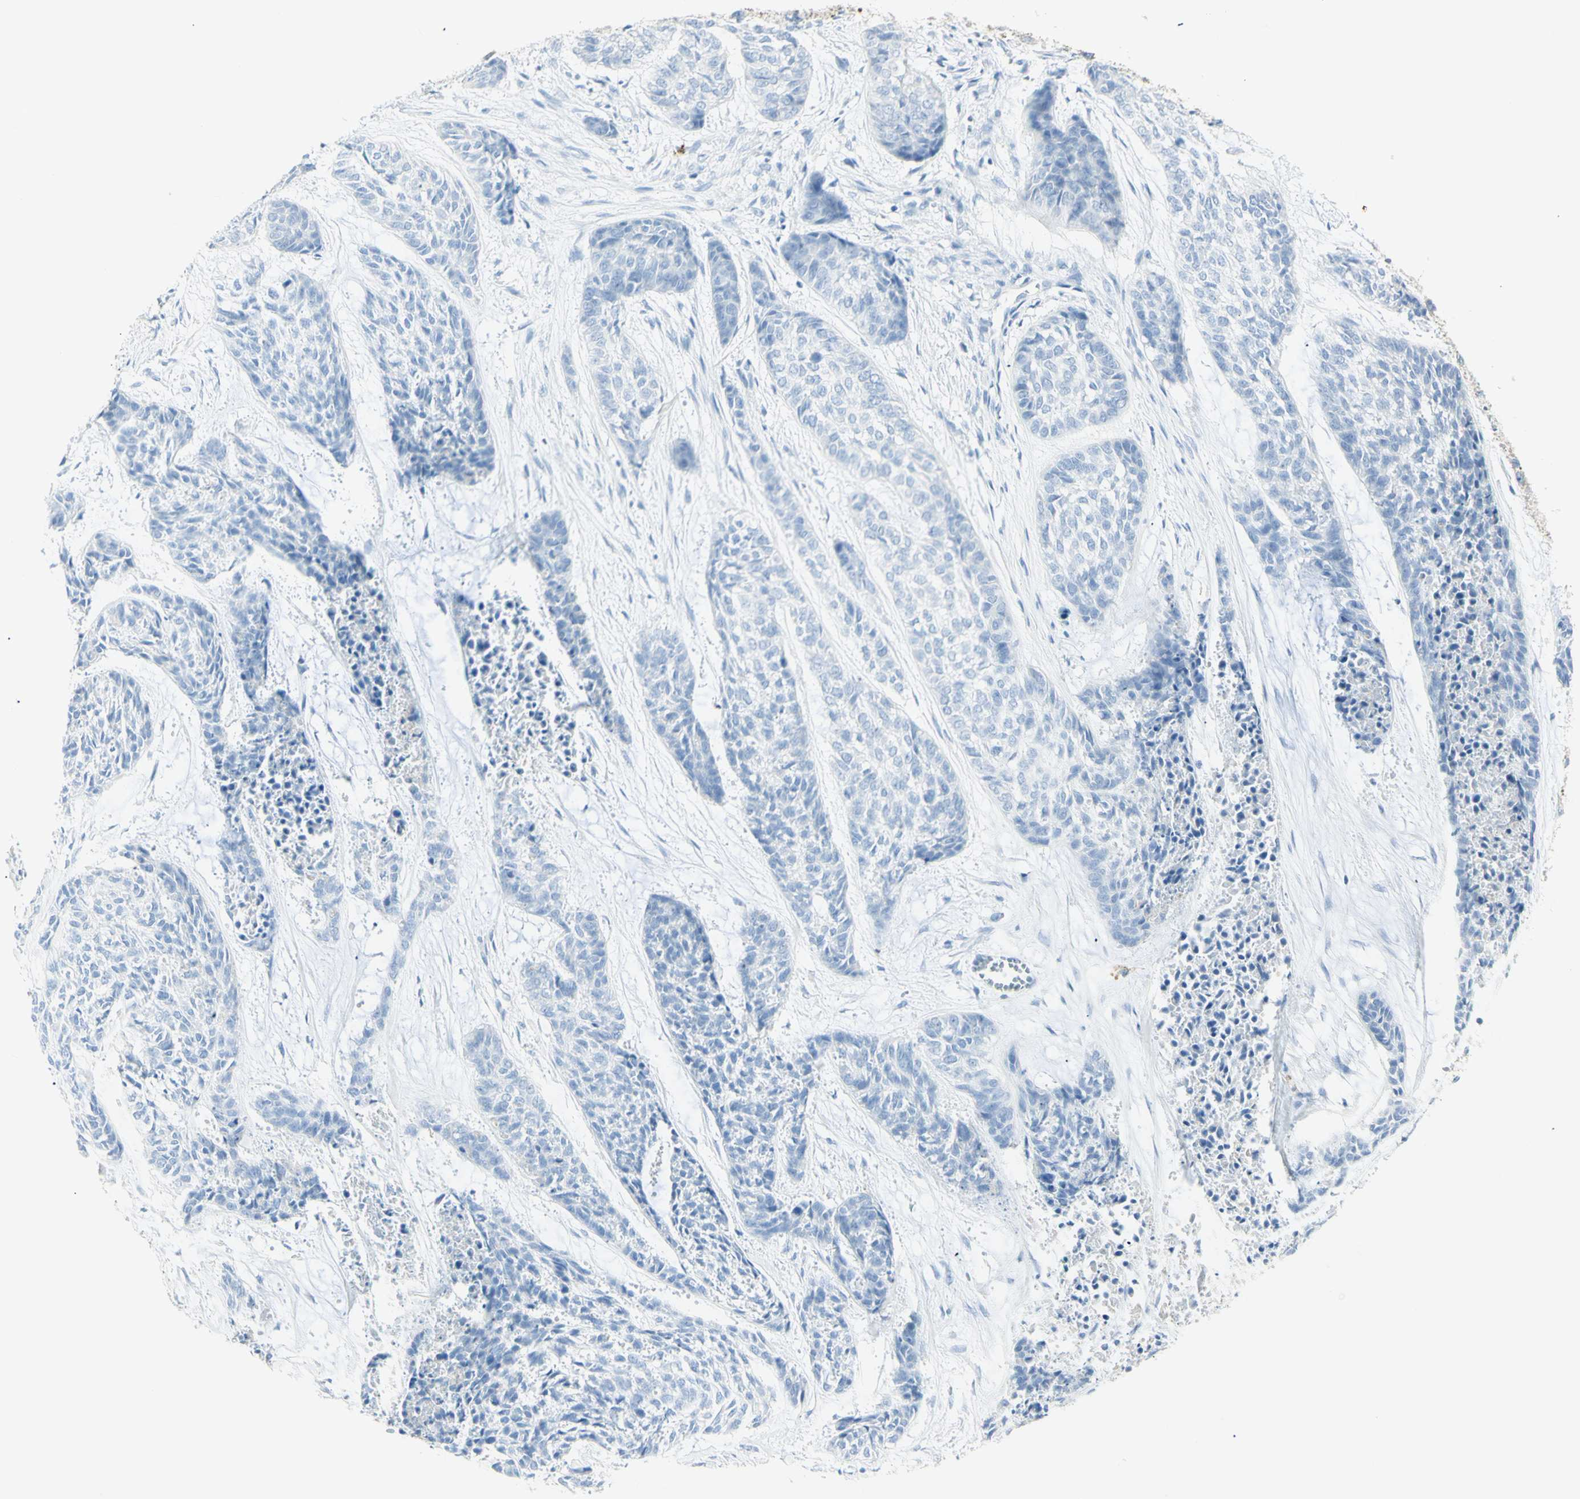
{"staining": {"intensity": "negative", "quantity": "none", "location": "none"}, "tissue": "skin cancer", "cell_type": "Tumor cells", "image_type": "cancer", "snomed": [{"axis": "morphology", "description": "Basal cell carcinoma"}, {"axis": "topography", "description": "Skin"}], "caption": "Tumor cells show no significant staining in basal cell carcinoma (skin). The staining is performed using DAB (3,3'-diaminobenzidine) brown chromogen with nuclei counter-stained in using hematoxylin.", "gene": "LETM1", "patient": {"sex": "female", "age": 64}}